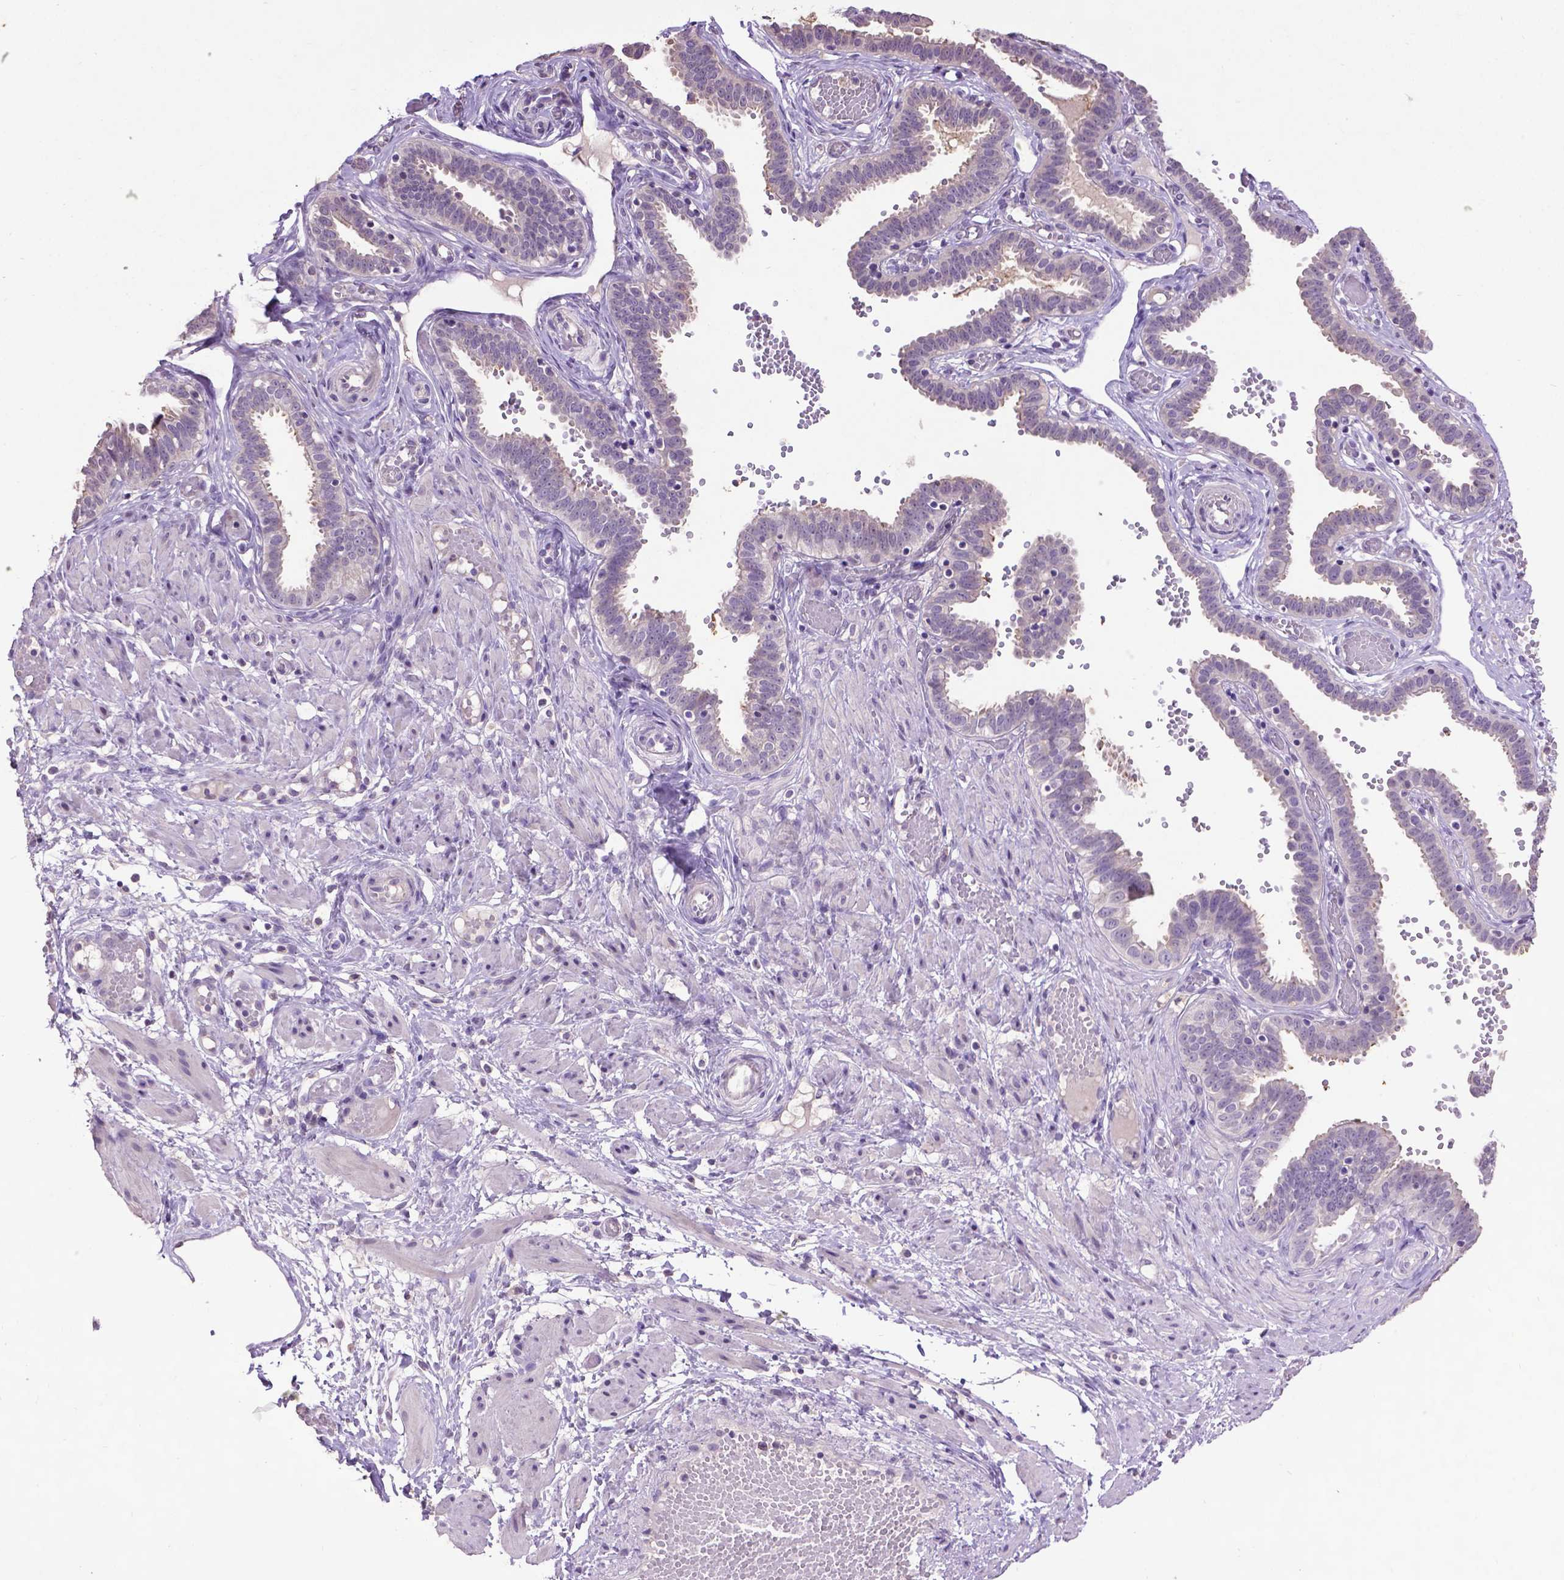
{"staining": {"intensity": "moderate", "quantity": "<25%", "location": "cytoplasmic/membranous"}, "tissue": "fallopian tube", "cell_type": "Glandular cells", "image_type": "normal", "snomed": [{"axis": "morphology", "description": "Normal tissue, NOS"}, {"axis": "topography", "description": "Fallopian tube"}], "caption": "Glandular cells exhibit low levels of moderate cytoplasmic/membranous positivity in approximately <25% of cells in benign fallopian tube. Nuclei are stained in blue.", "gene": "CPM", "patient": {"sex": "female", "age": 37}}